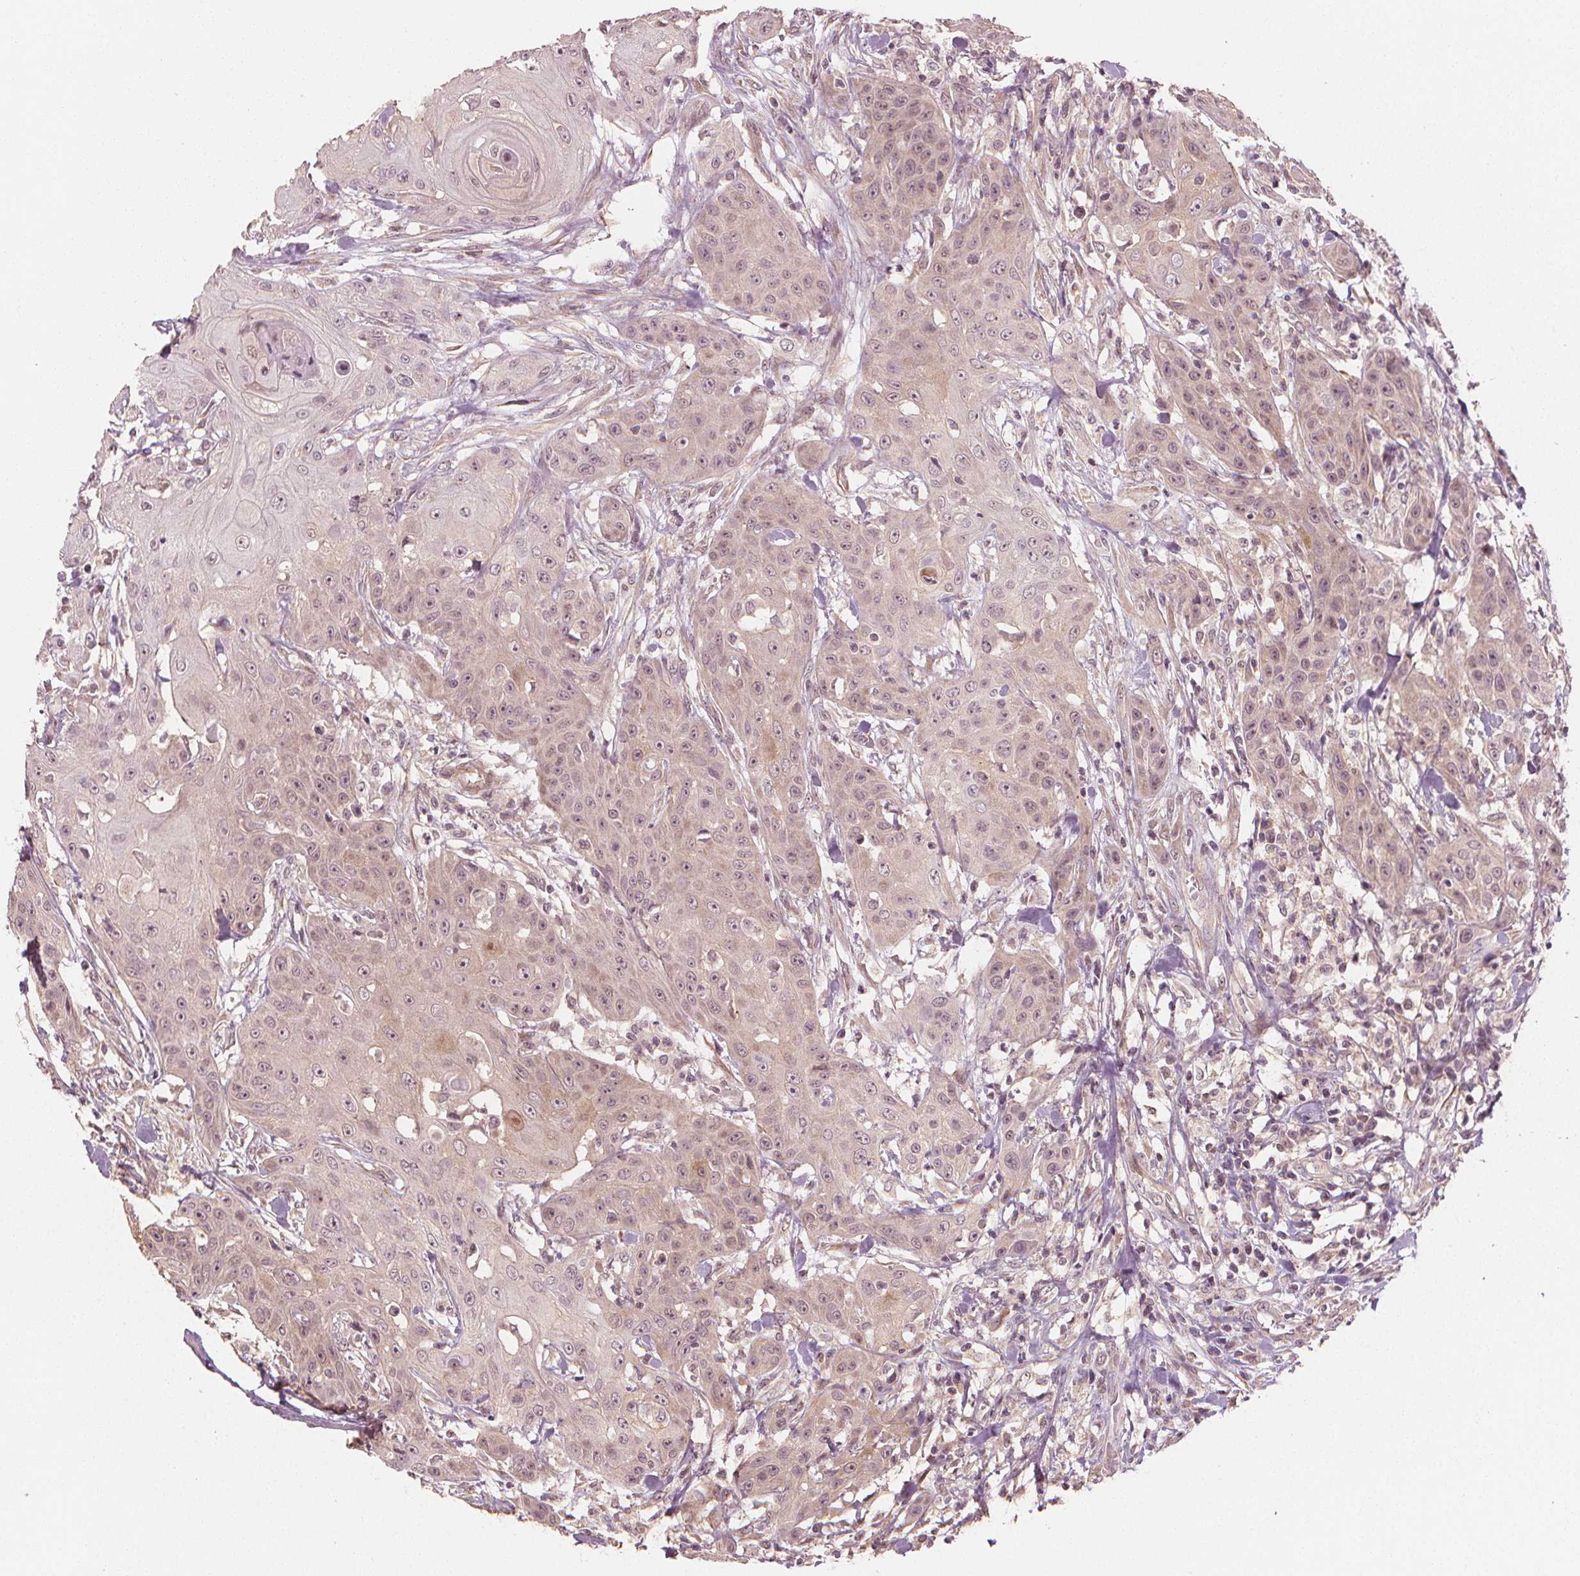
{"staining": {"intensity": "weak", "quantity": "25%-75%", "location": "nuclear"}, "tissue": "head and neck cancer", "cell_type": "Tumor cells", "image_type": "cancer", "snomed": [{"axis": "morphology", "description": "Squamous cell carcinoma, NOS"}, {"axis": "topography", "description": "Oral tissue"}, {"axis": "topography", "description": "Head-Neck"}], "caption": "Immunohistochemical staining of squamous cell carcinoma (head and neck) exhibits low levels of weak nuclear protein staining in about 25%-75% of tumor cells.", "gene": "CLBA1", "patient": {"sex": "female", "age": 55}}